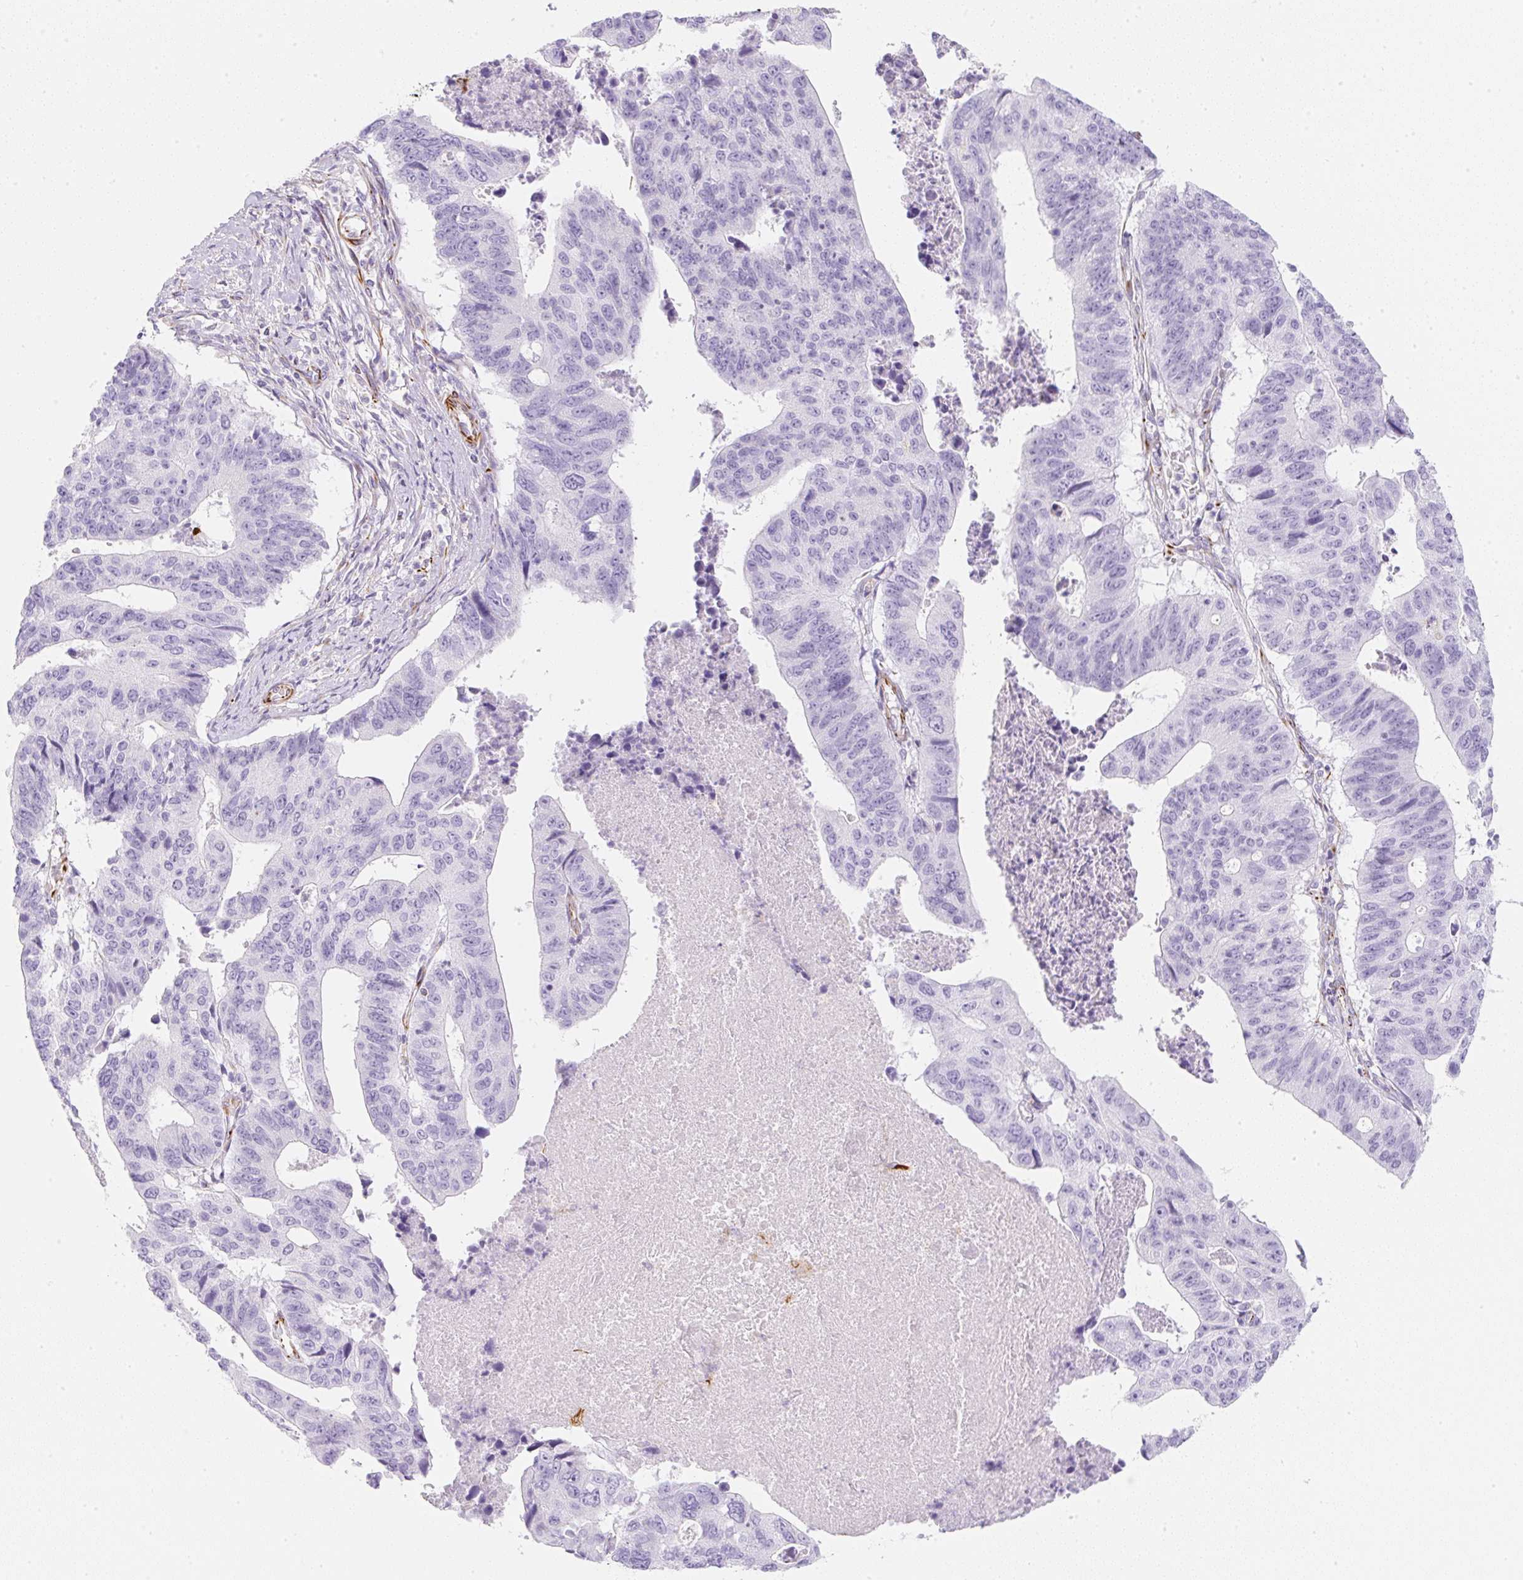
{"staining": {"intensity": "negative", "quantity": "none", "location": "none"}, "tissue": "stomach cancer", "cell_type": "Tumor cells", "image_type": "cancer", "snomed": [{"axis": "morphology", "description": "Adenocarcinoma, NOS"}, {"axis": "topography", "description": "Stomach"}], "caption": "Histopathology image shows no significant protein staining in tumor cells of stomach cancer (adenocarcinoma).", "gene": "ZNF689", "patient": {"sex": "male", "age": 59}}